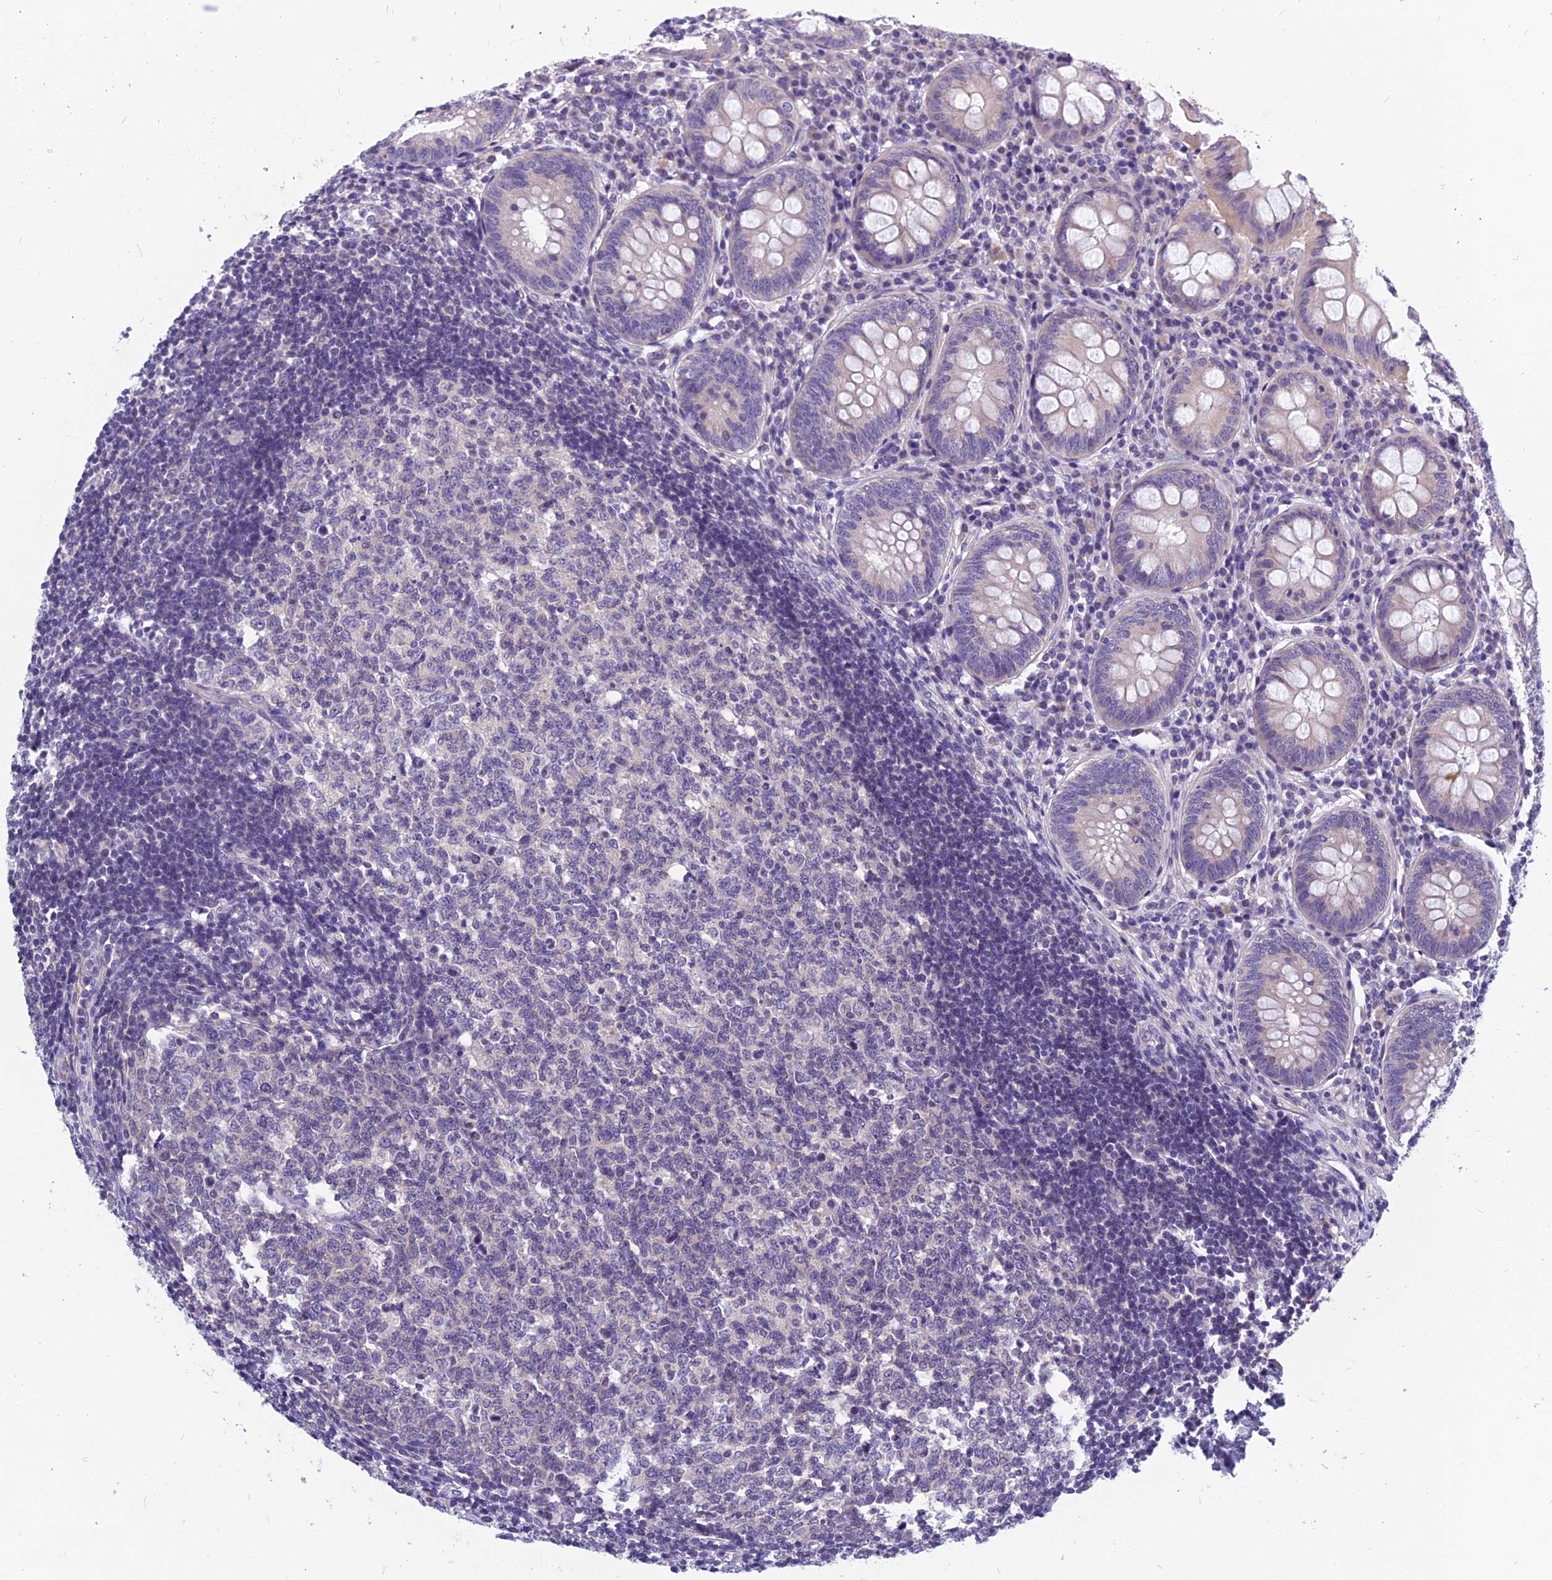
{"staining": {"intensity": "weak", "quantity": "<25%", "location": "cytoplasmic/membranous"}, "tissue": "appendix", "cell_type": "Glandular cells", "image_type": "normal", "snomed": [{"axis": "morphology", "description": "Normal tissue, NOS"}, {"axis": "topography", "description": "Appendix"}], "caption": "This histopathology image is of normal appendix stained with immunohistochemistry (IHC) to label a protein in brown with the nuclei are counter-stained blue. There is no staining in glandular cells. (DAB (3,3'-diaminobenzidine) IHC with hematoxylin counter stain).", "gene": "RBM41", "patient": {"sex": "female", "age": 54}}